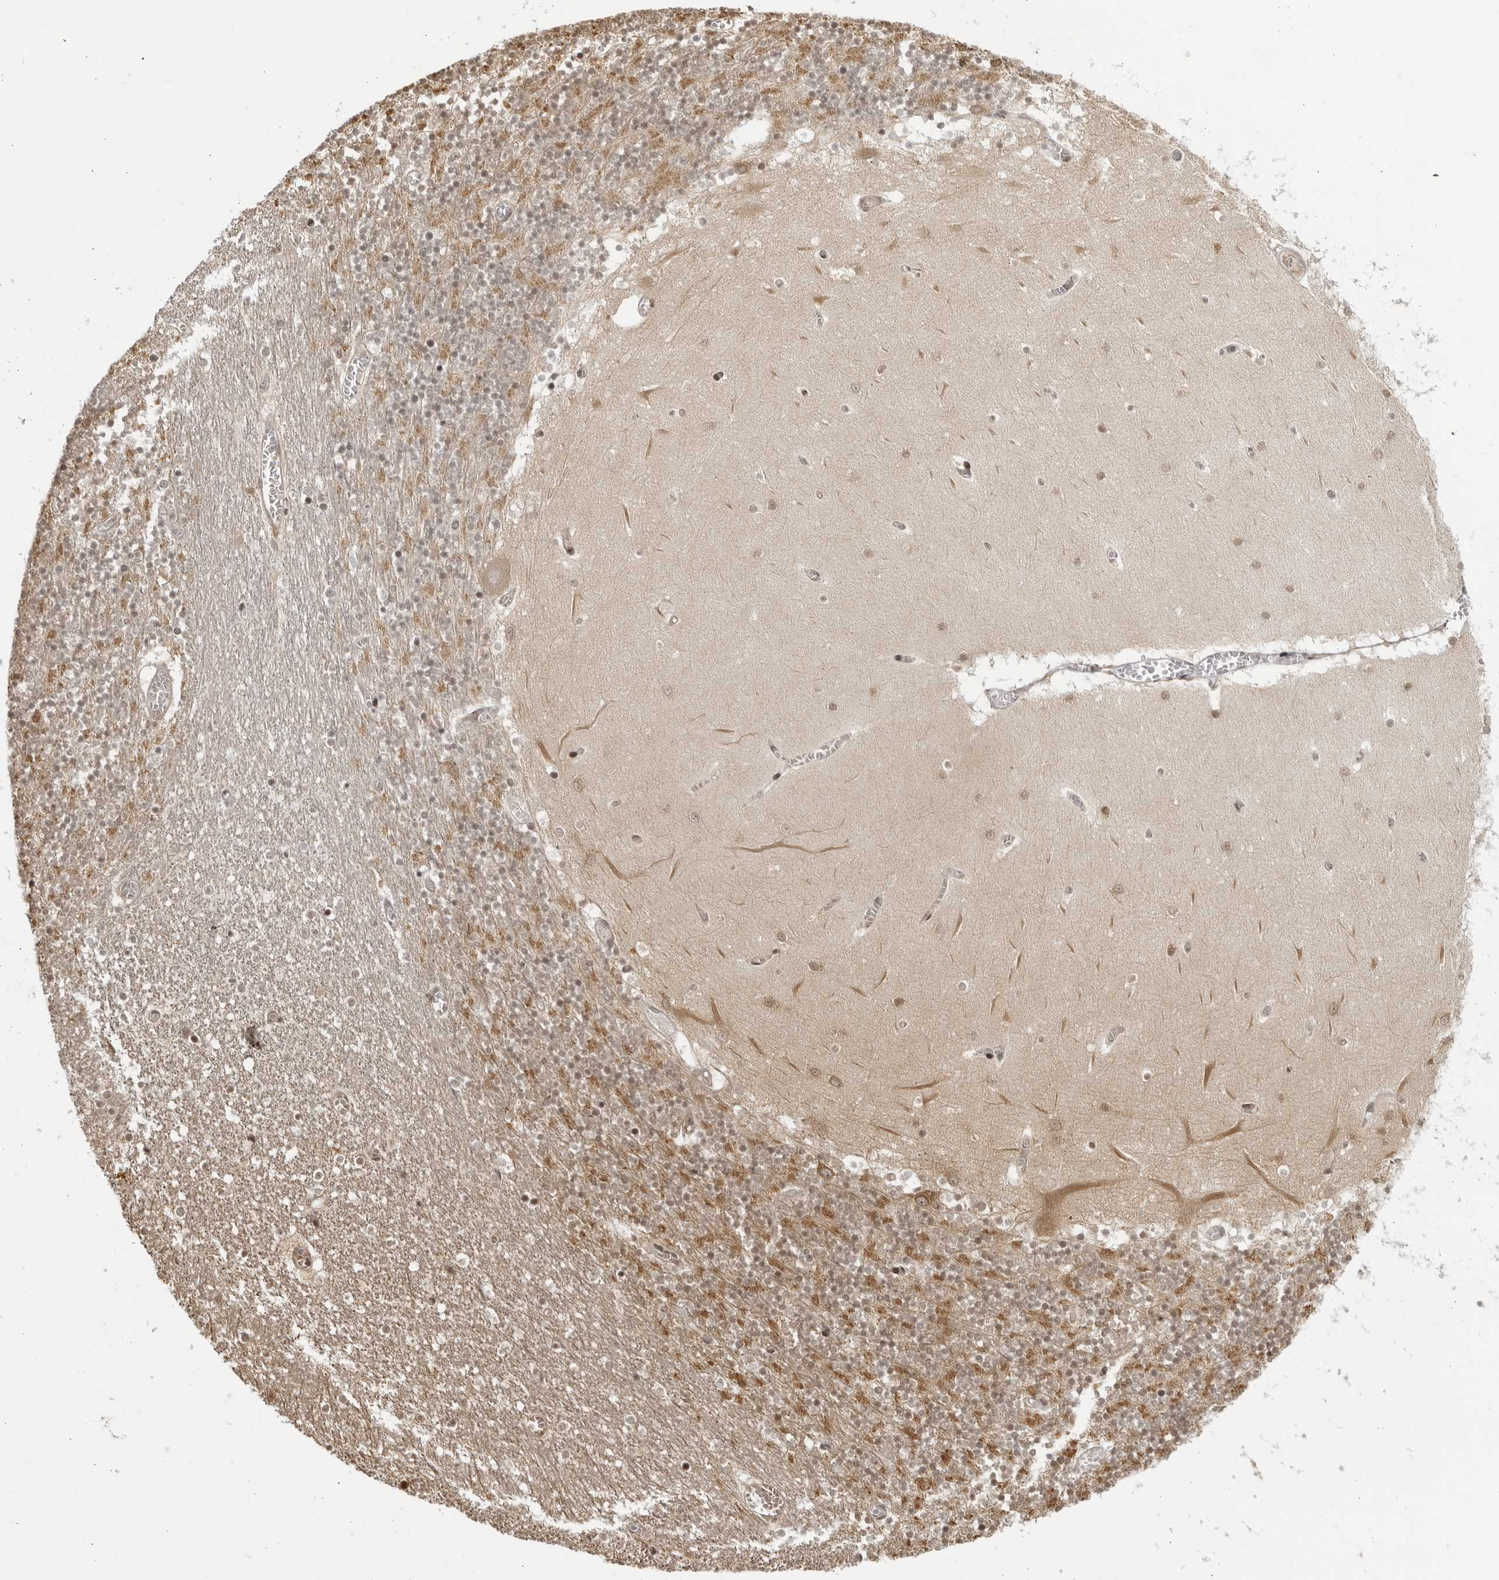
{"staining": {"intensity": "weak", "quantity": "25%-75%", "location": "cytoplasmic/membranous,nuclear"}, "tissue": "cerebellum", "cell_type": "Cells in granular layer", "image_type": "normal", "snomed": [{"axis": "morphology", "description": "Normal tissue, NOS"}, {"axis": "topography", "description": "Cerebellum"}], "caption": "Protein staining reveals weak cytoplasmic/membranous,nuclear positivity in about 25%-75% of cells in granular layer in unremarkable cerebellum.", "gene": "RASGEF1C", "patient": {"sex": "female", "age": 28}}